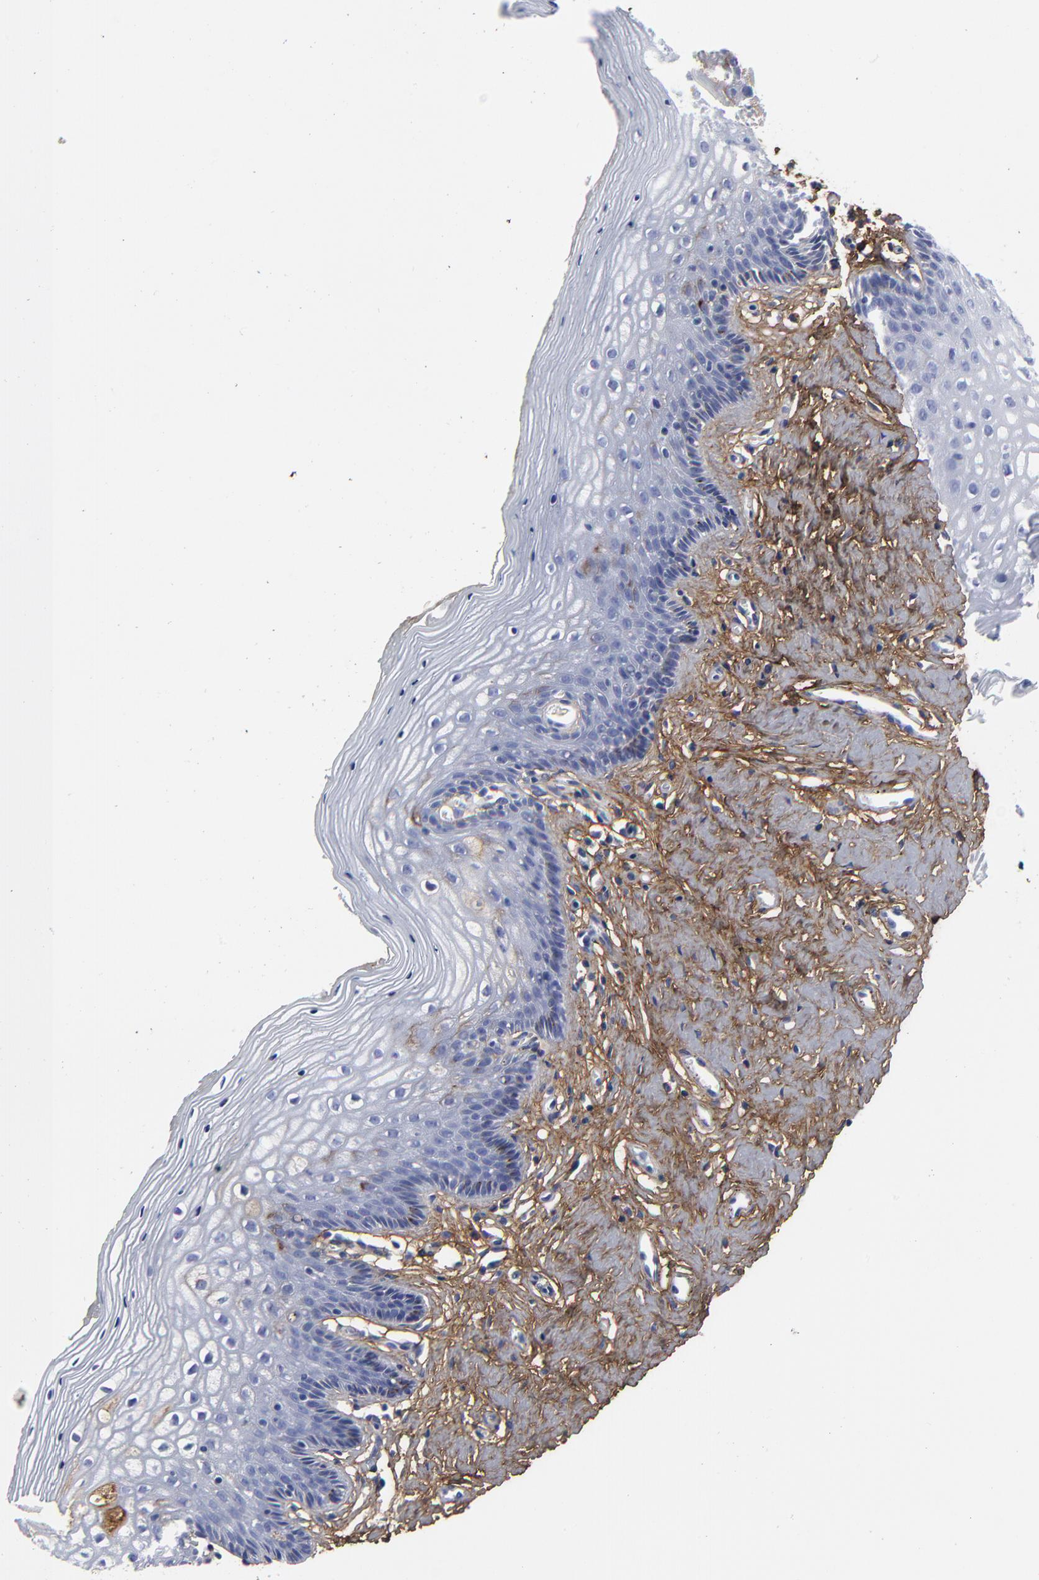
{"staining": {"intensity": "negative", "quantity": "none", "location": "none"}, "tissue": "vagina", "cell_type": "Squamous epithelial cells", "image_type": "normal", "snomed": [{"axis": "morphology", "description": "Normal tissue, NOS"}, {"axis": "topography", "description": "Vagina"}], "caption": "This is a image of immunohistochemistry staining of normal vagina, which shows no staining in squamous epithelial cells. The staining was performed using DAB (3,3'-diaminobenzidine) to visualize the protein expression in brown, while the nuclei were stained in blue with hematoxylin (Magnification: 20x).", "gene": "DCN", "patient": {"sex": "female", "age": 46}}